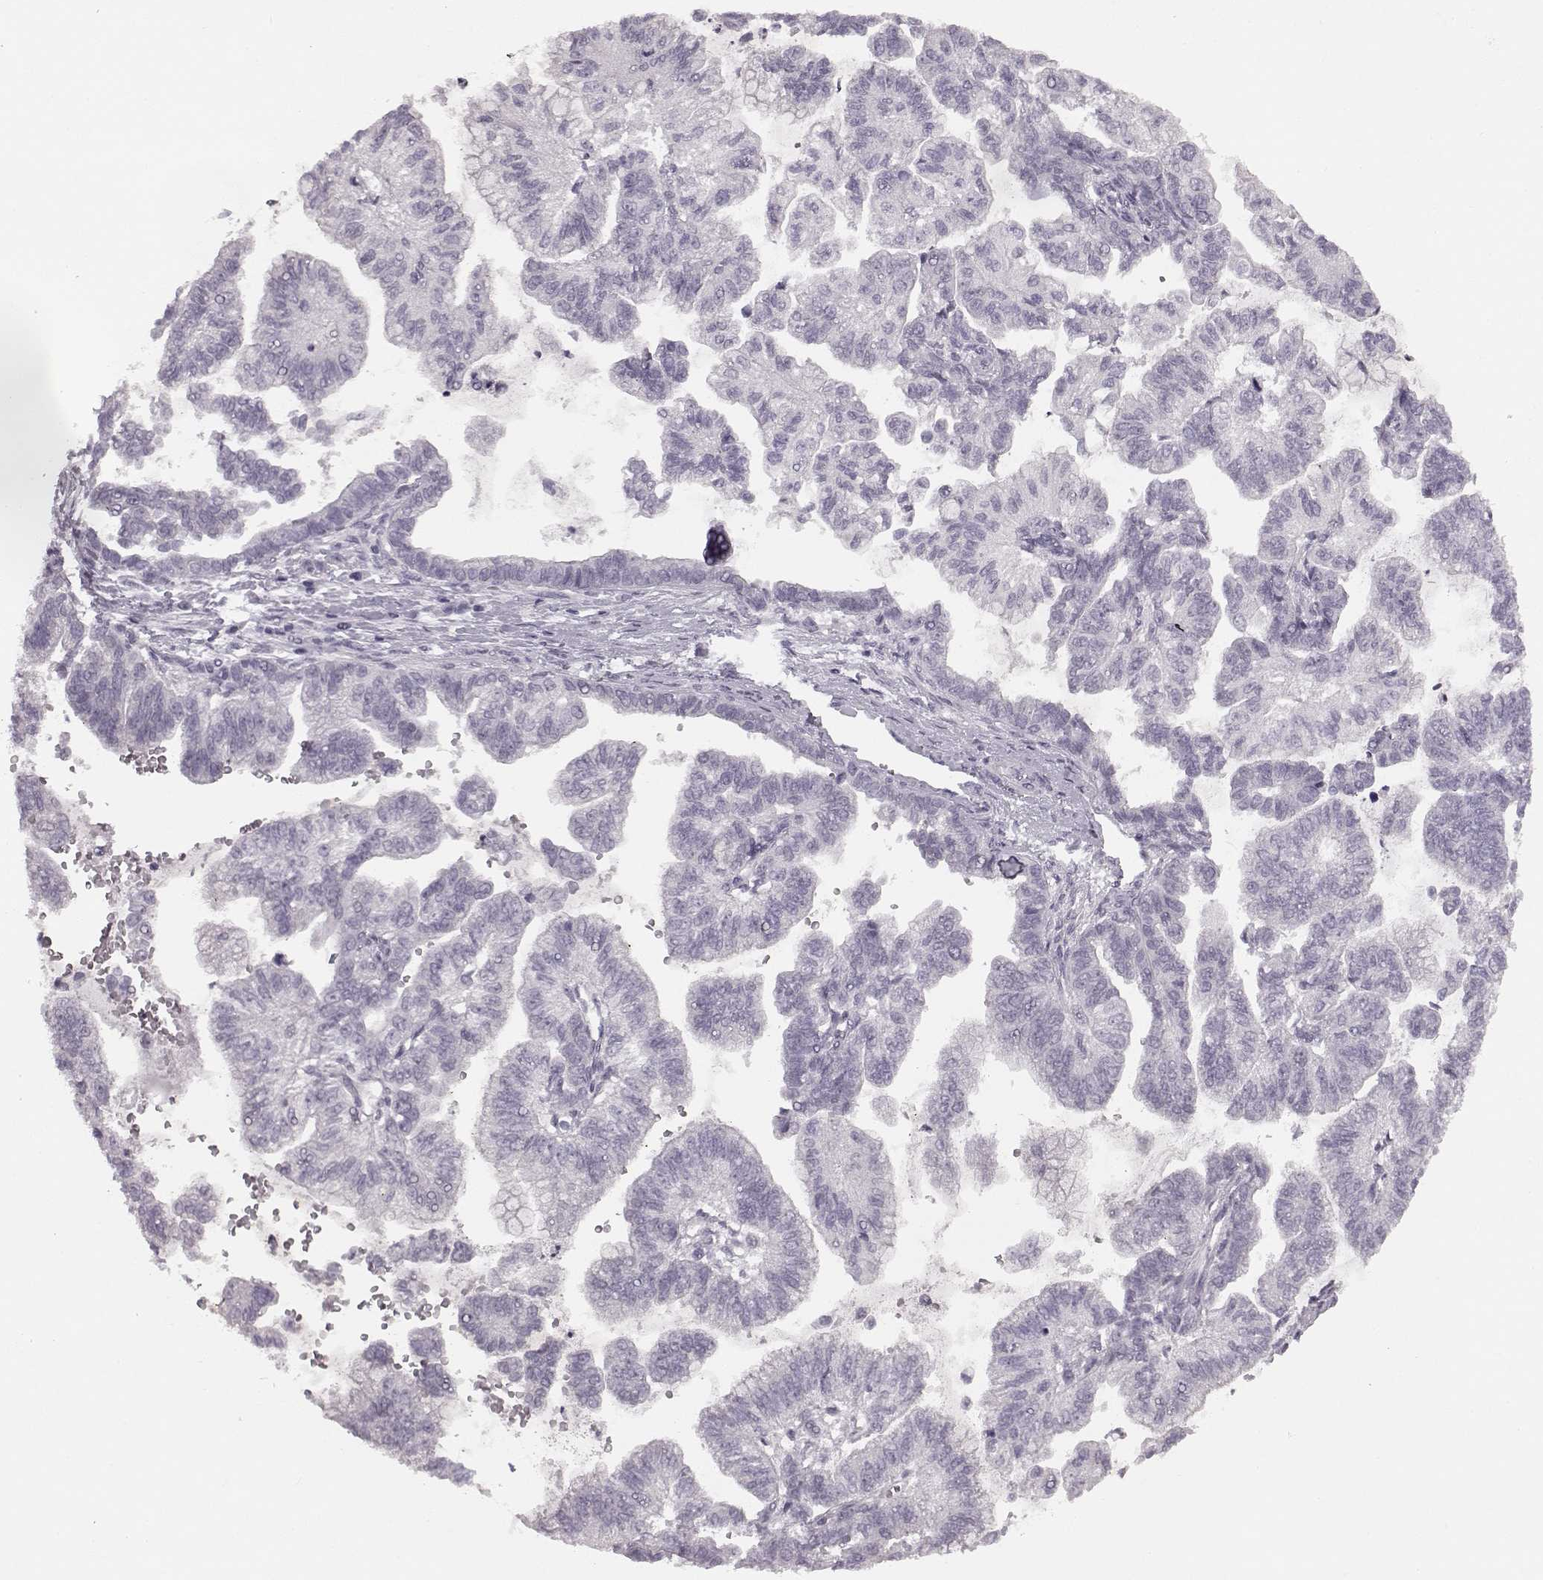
{"staining": {"intensity": "negative", "quantity": "none", "location": "none"}, "tissue": "stomach cancer", "cell_type": "Tumor cells", "image_type": "cancer", "snomed": [{"axis": "morphology", "description": "Adenocarcinoma, NOS"}, {"axis": "topography", "description": "Stomach"}], "caption": "Micrograph shows no significant protein positivity in tumor cells of adenocarcinoma (stomach).", "gene": "SEMG2", "patient": {"sex": "male", "age": 83}}